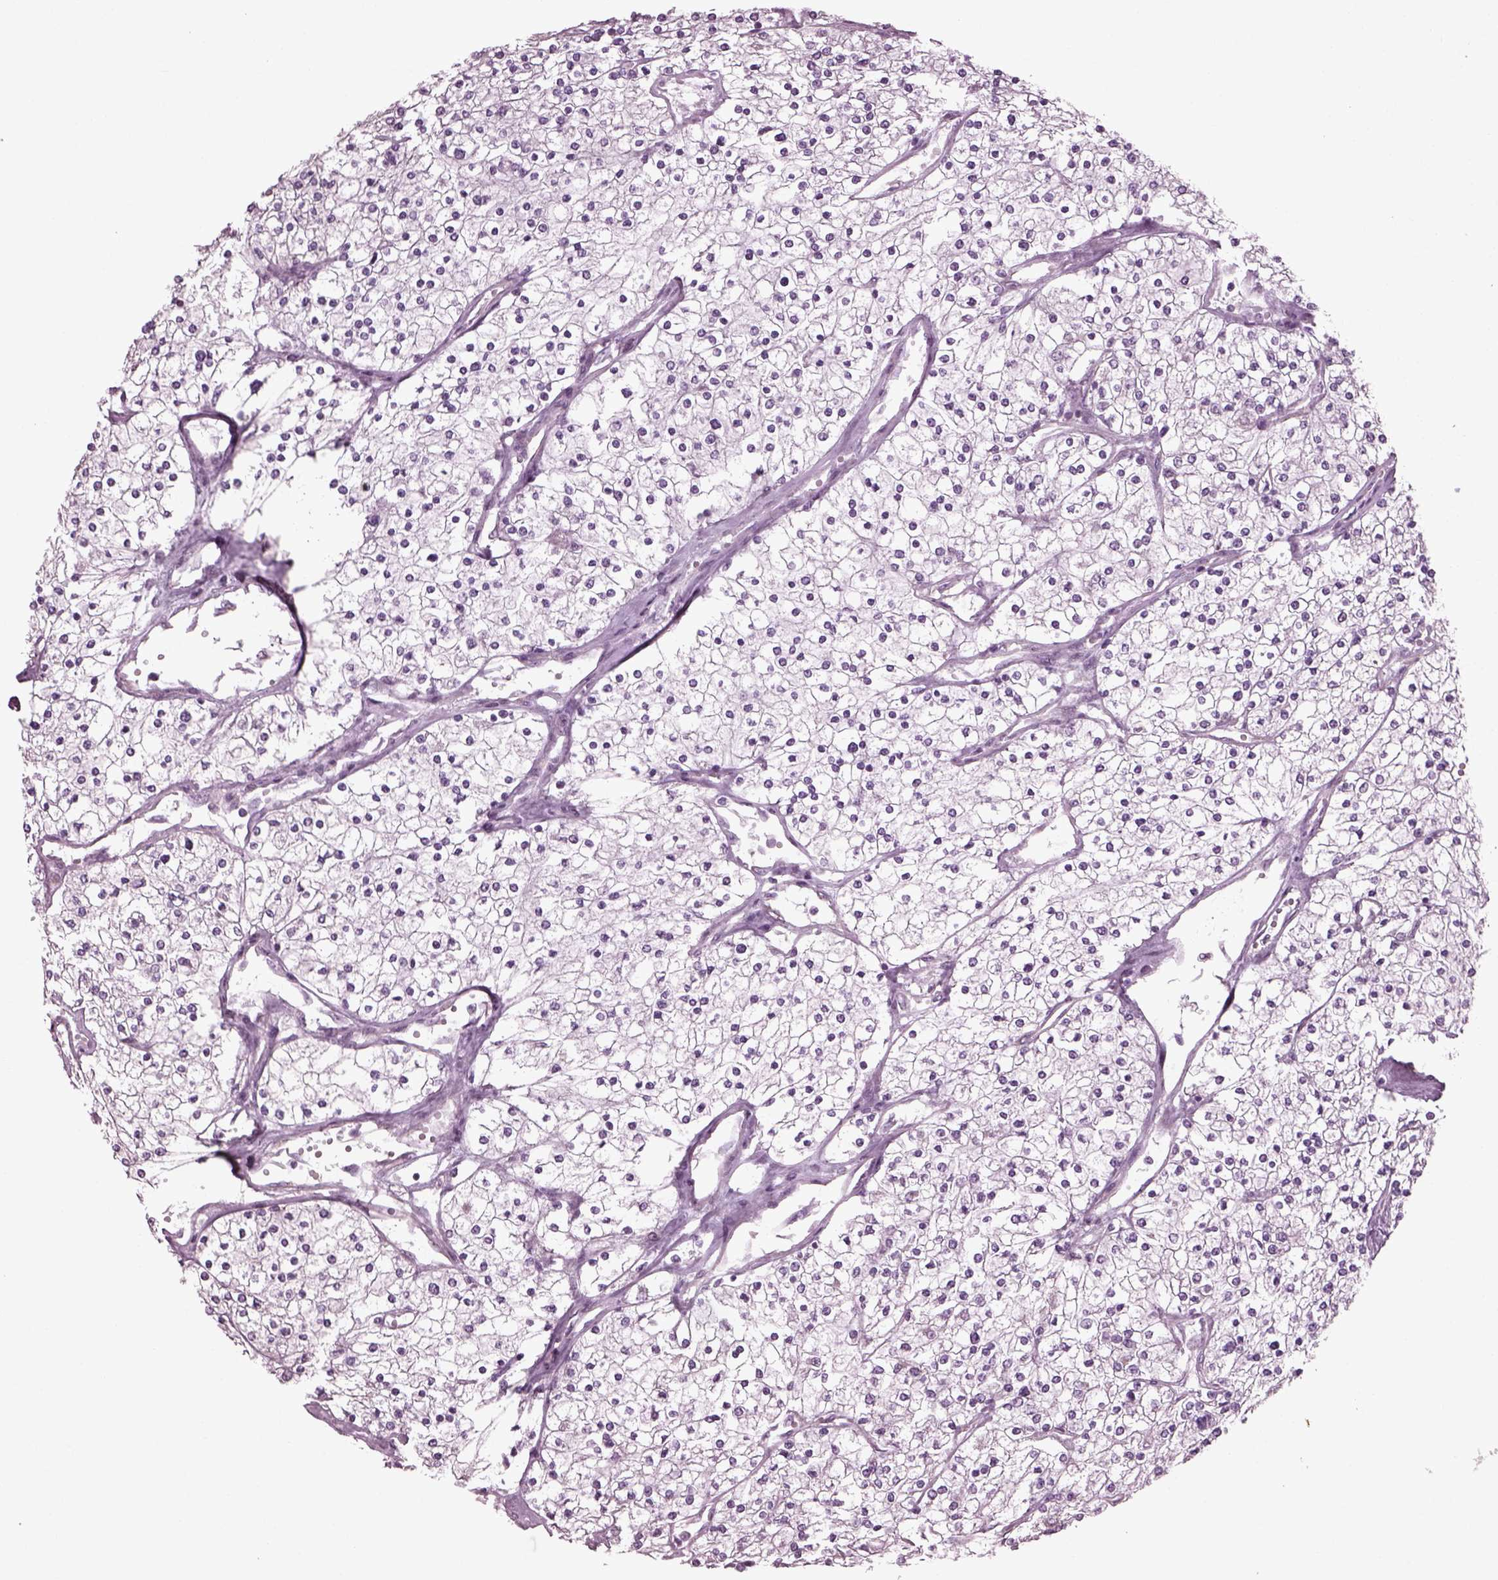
{"staining": {"intensity": "negative", "quantity": "none", "location": "none"}, "tissue": "renal cancer", "cell_type": "Tumor cells", "image_type": "cancer", "snomed": [{"axis": "morphology", "description": "Adenocarcinoma, NOS"}, {"axis": "topography", "description": "Kidney"}], "caption": "A high-resolution image shows immunohistochemistry (IHC) staining of adenocarcinoma (renal), which demonstrates no significant staining in tumor cells. Nuclei are stained in blue.", "gene": "CABP5", "patient": {"sex": "male", "age": 80}}